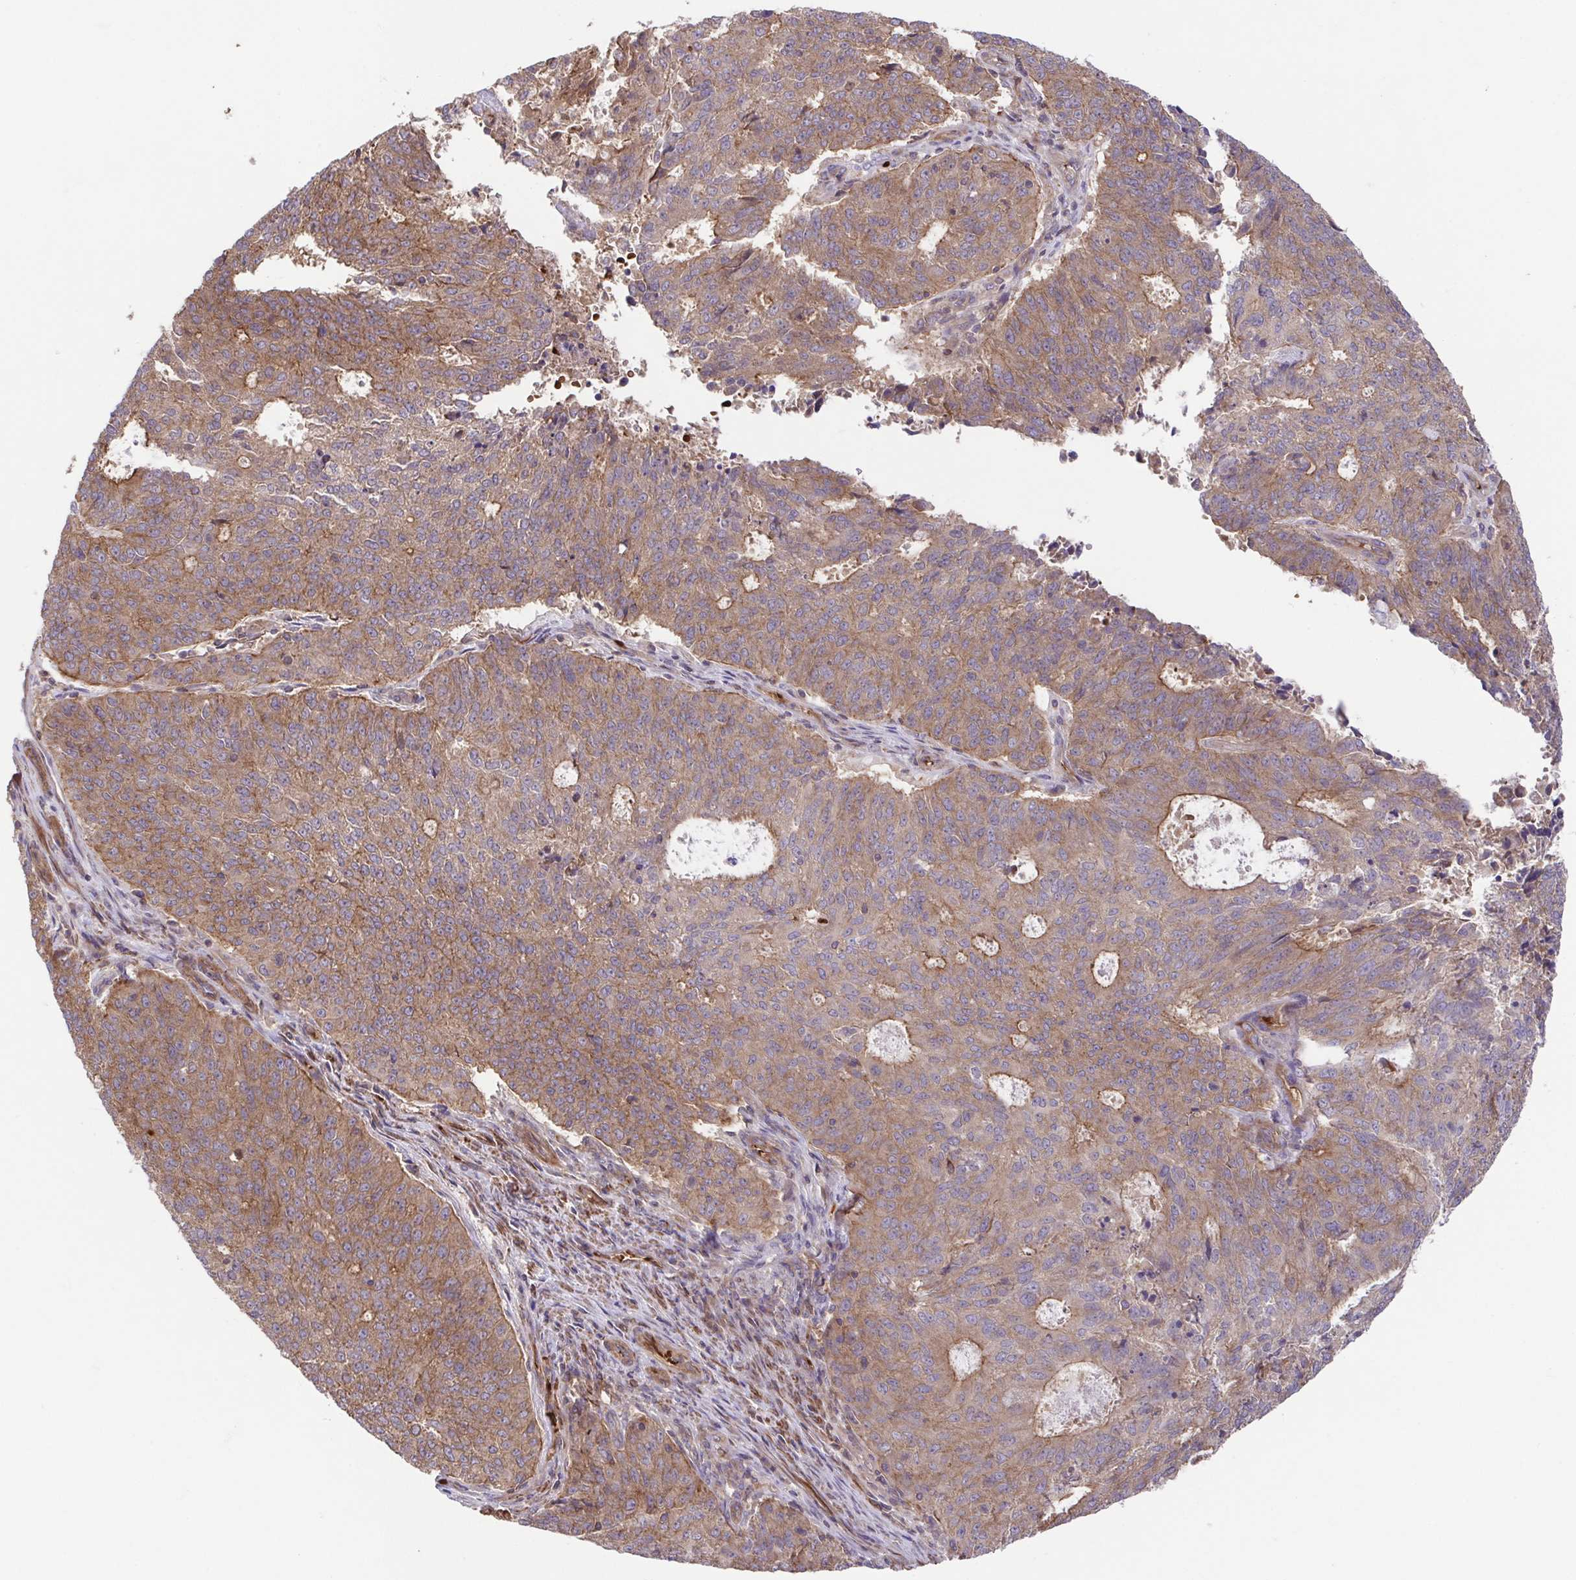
{"staining": {"intensity": "weak", "quantity": ">75%", "location": "cytoplasmic/membranous"}, "tissue": "endometrial cancer", "cell_type": "Tumor cells", "image_type": "cancer", "snomed": [{"axis": "morphology", "description": "Adenocarcinoma, NOS"}, {"axis": "topography", "description": "Endometrium"}], "caption": "About >75% of tumor cells in human endometrial cancer (adenocarcinoma) show weak cytoplasmic/membranous protein expression as visualized by brown immunohistochemical staining.", "gene": "IDE", "patient": {"sex": "female", "age": 82}}